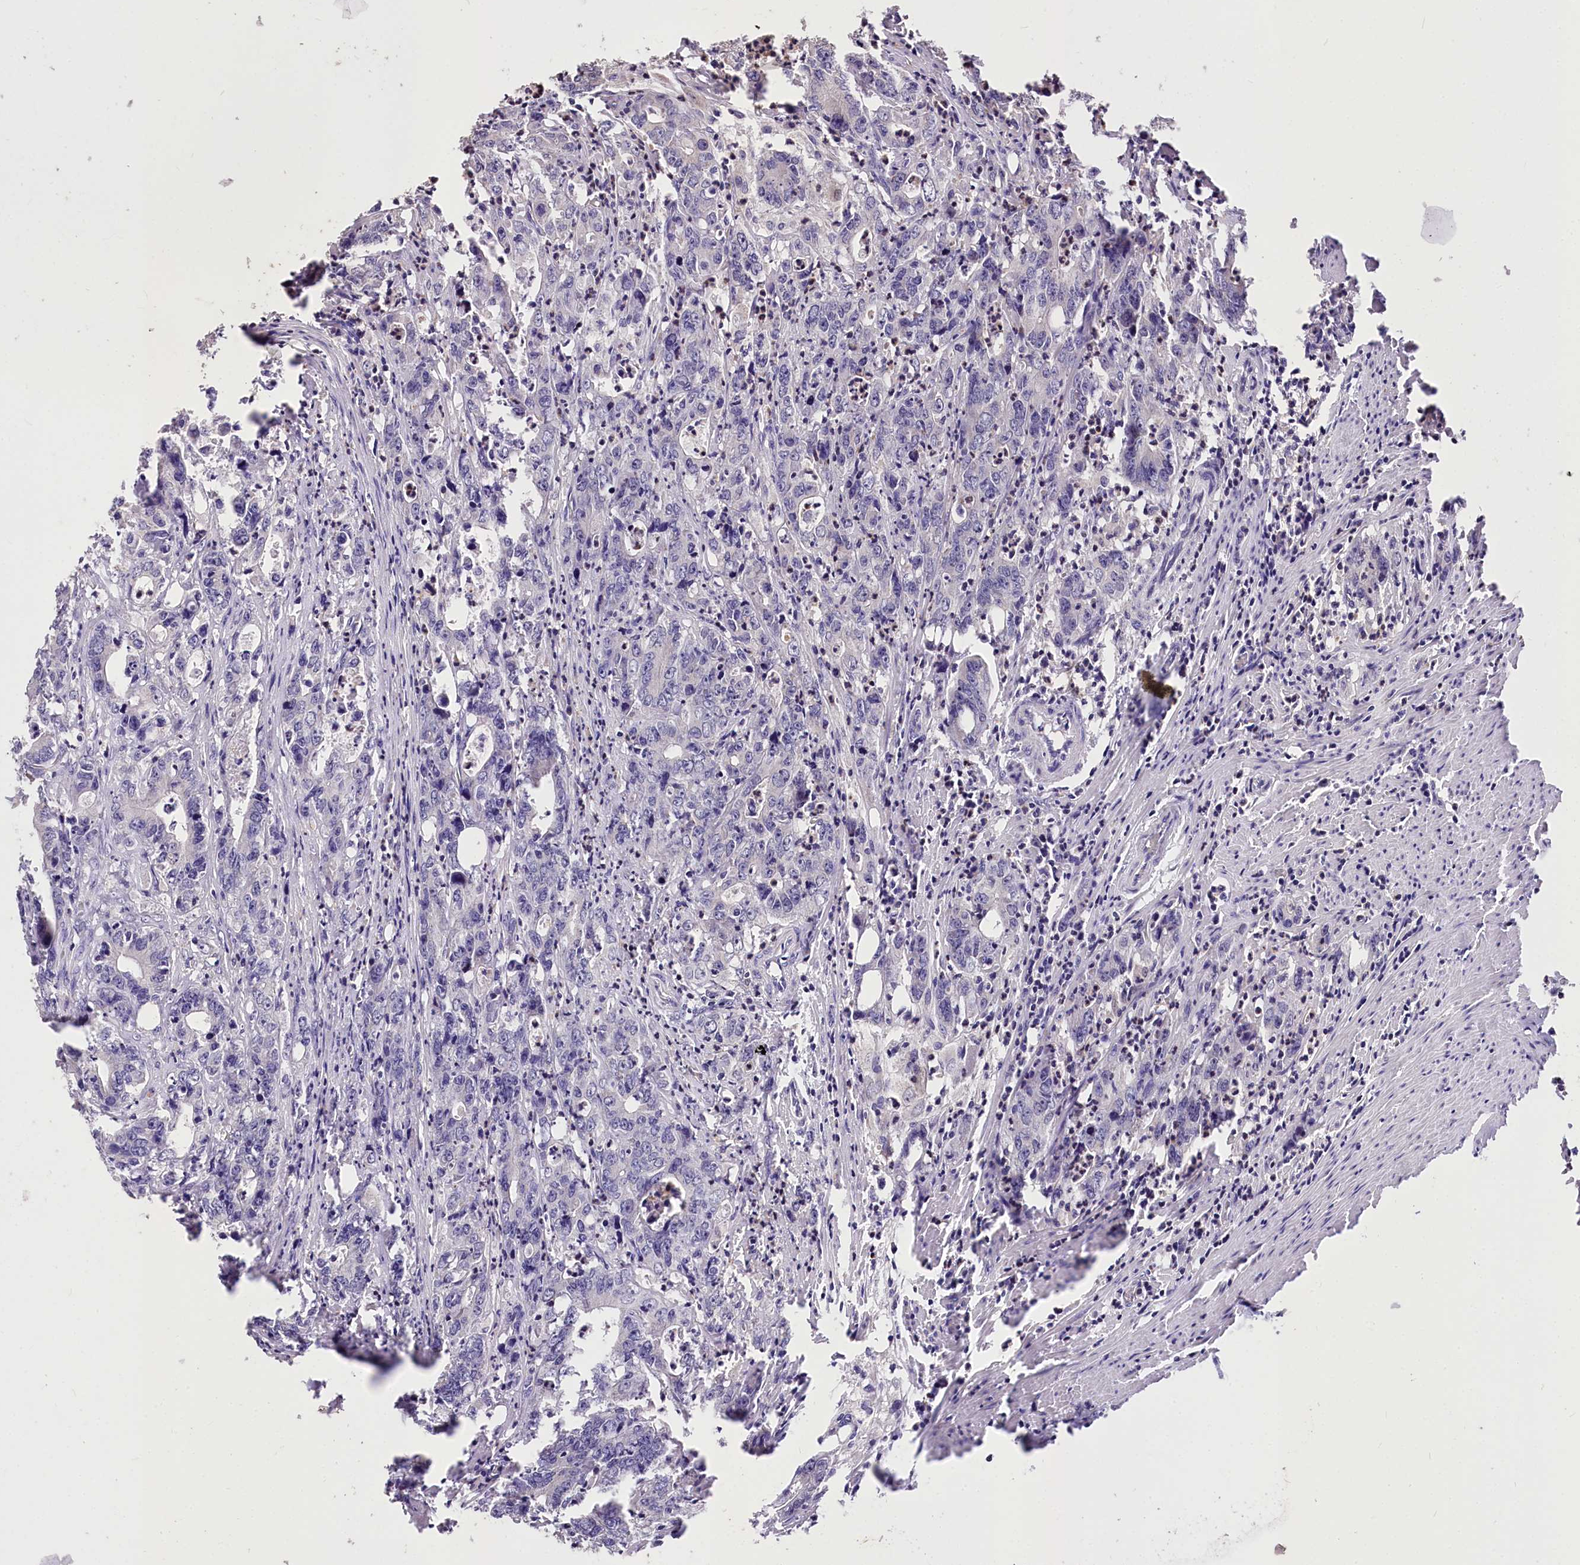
{"staining": {"intensity": "negative", "quantity": "none", "location": "none"}, "tissue": "colorectal cancer", "cell_type": "Tumor cells", "image_type": "cancer", "snomed": [{"axis": "morphology", "description": "Adenocarcinoma, NOS"}, {"axis": "topography", "description": "Colon"}], "caption": "DAB (3,3'-diaminobenzidine) immunohistochemical staining of colorectal cancer demonstrates no significant positivity in tumor cells. The staining is performed using DAB (3,3'-diaminobenzidine) brown chromogen with nuclei counter-stained in using hematoxylin.", "gene": "SERGEF", "patient": {"sex": "female", "age": 75}}